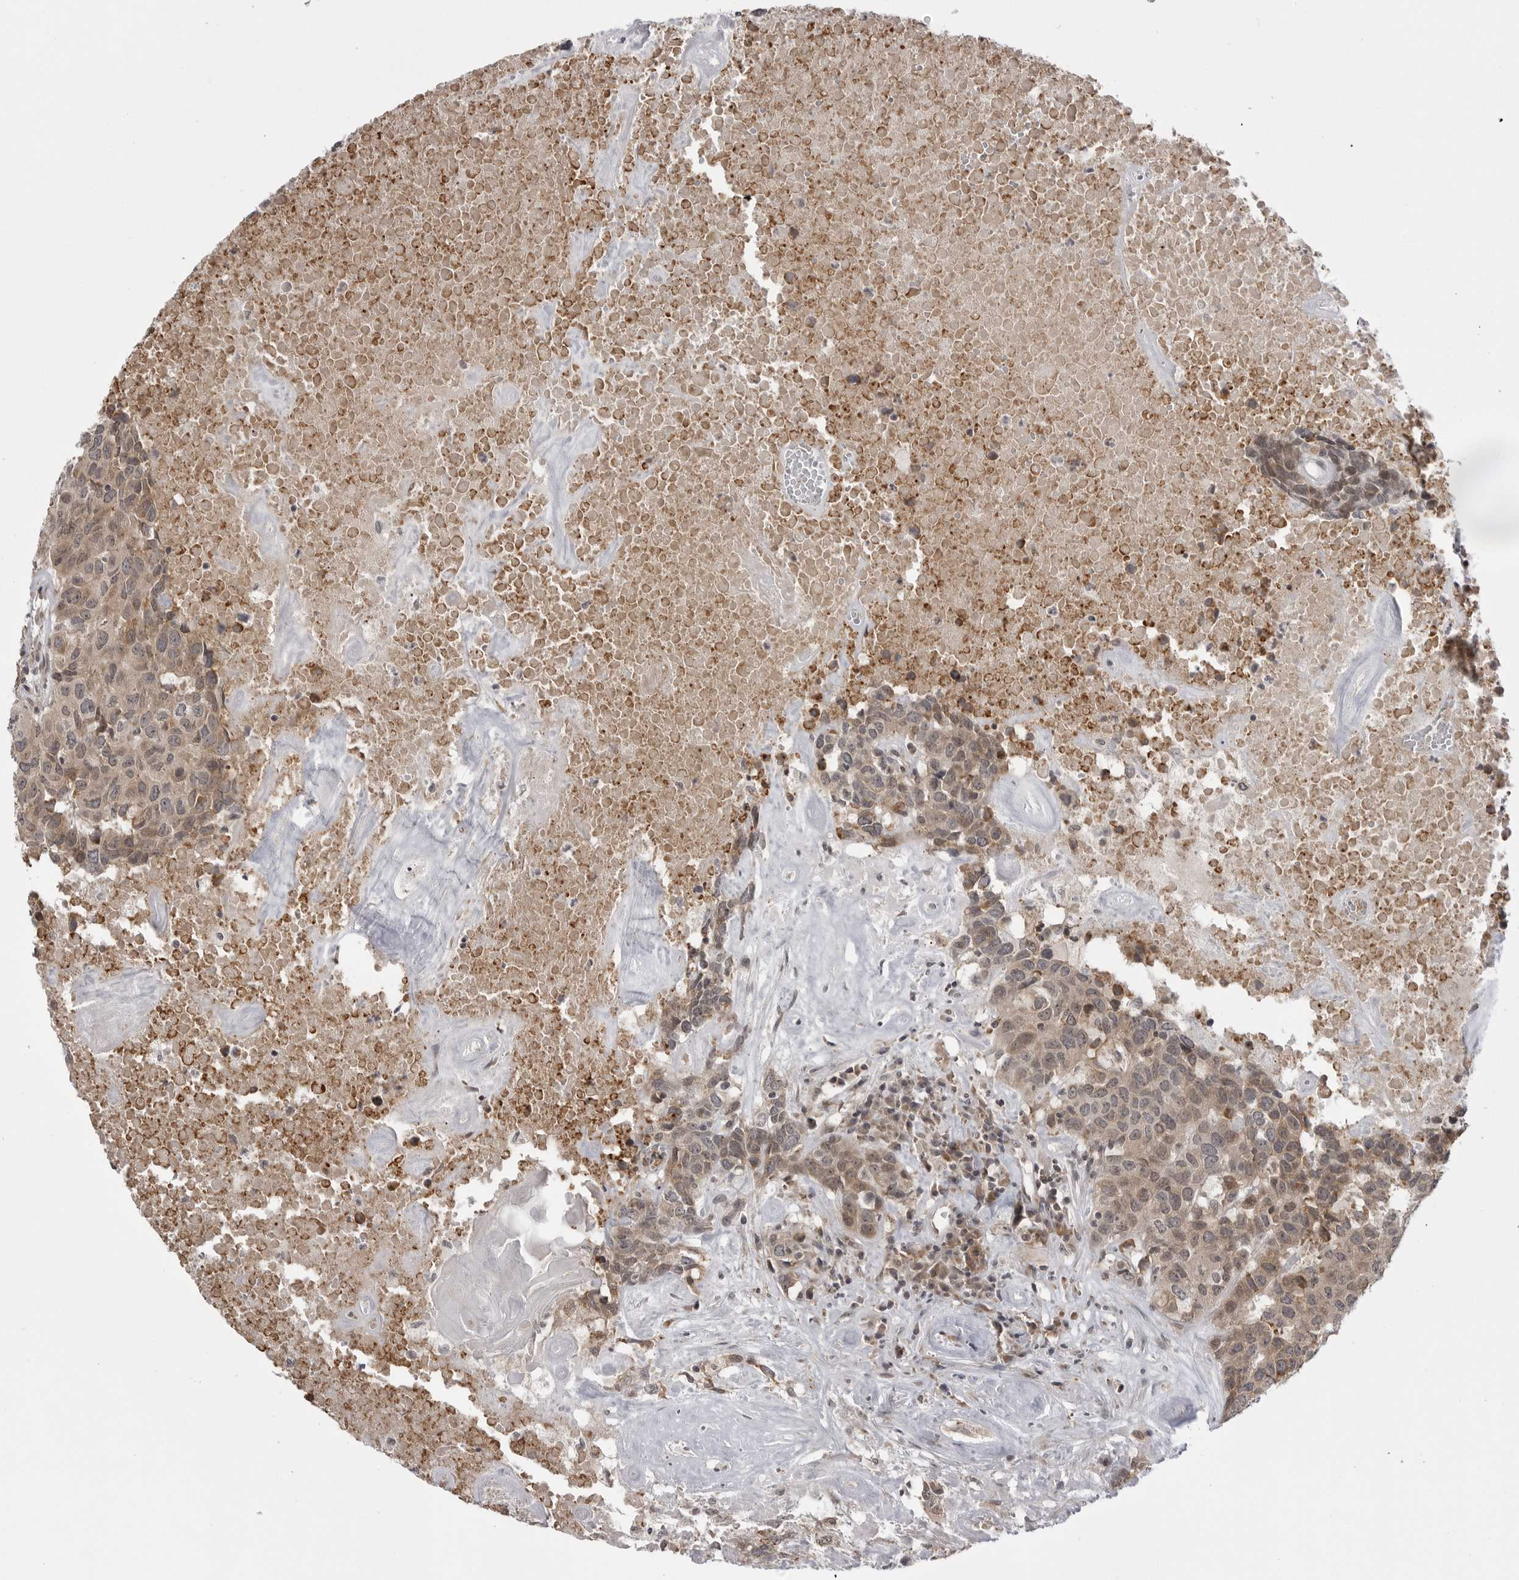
{"staining": {"intensity": "weak", "quantity": ">75%", "location": "cytoplasmic/membranous,nuclear"}, "tissue": "head and neck cancer", "cell_type": "Tumor cells", "image_type": "cancer", "snomed": [{"axis": "morphology", "description": "Squamous cell carcinoma, NOS"}, {"axis": "topography", "description": "Head-Neck"}], "caption": "High-magnification brightfield microscopy of head and neck cancer stained with DAB (brown) and counterstained with hematoxylin (blue). tumor cells exhibit weak cytoplasmic/membranous and nuclear expression is appreciated in approximately>75% of cells. (Stains: DAB (3,3'-diaminobenzidine) in brown, nuclei in blue, Microscopy: brightfield microscopy at high magnification).", "gene": "PTK2B", "patient": {"sex": "male", "age": 66}}